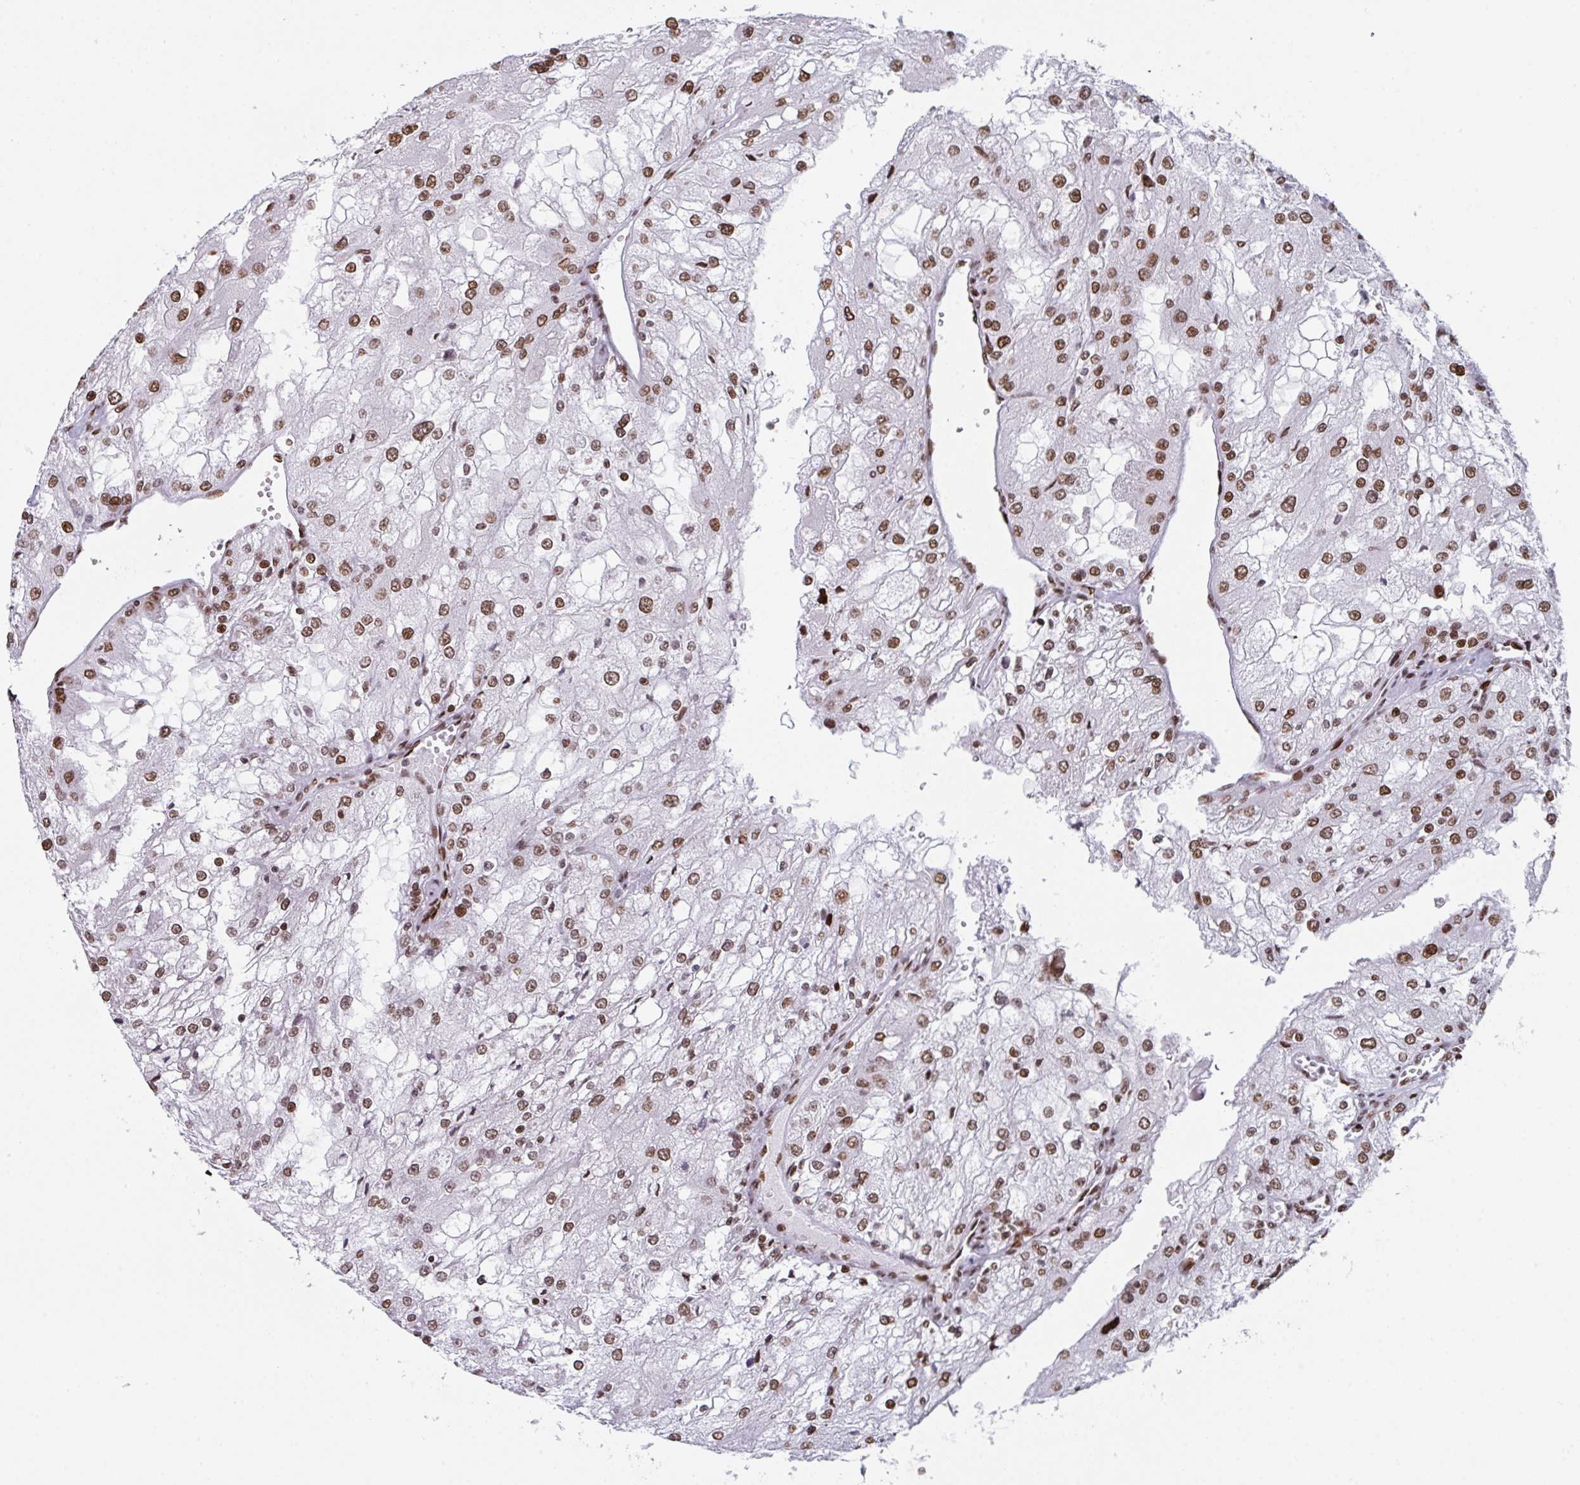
{"staining": {"intensity": "moderate", "quantity": ">75%", "location": "nuclear"}, "tissue": "renal cancer", "cell_type": "Tumor cells", "image_type": "cancer", "snomed": [{"axis": "morphology", "description": "Adenocarcinoma, NOS"}, {"axis": "topography", "description": "Kidney"}], "caption": "Adenocarcinoma (renal) stained with a brown dye shows moderate nuclear positive staining in approximately >75% of tumor cells.", "gene": "CLP1", "patient": {"sex": "female", "age": 74}}